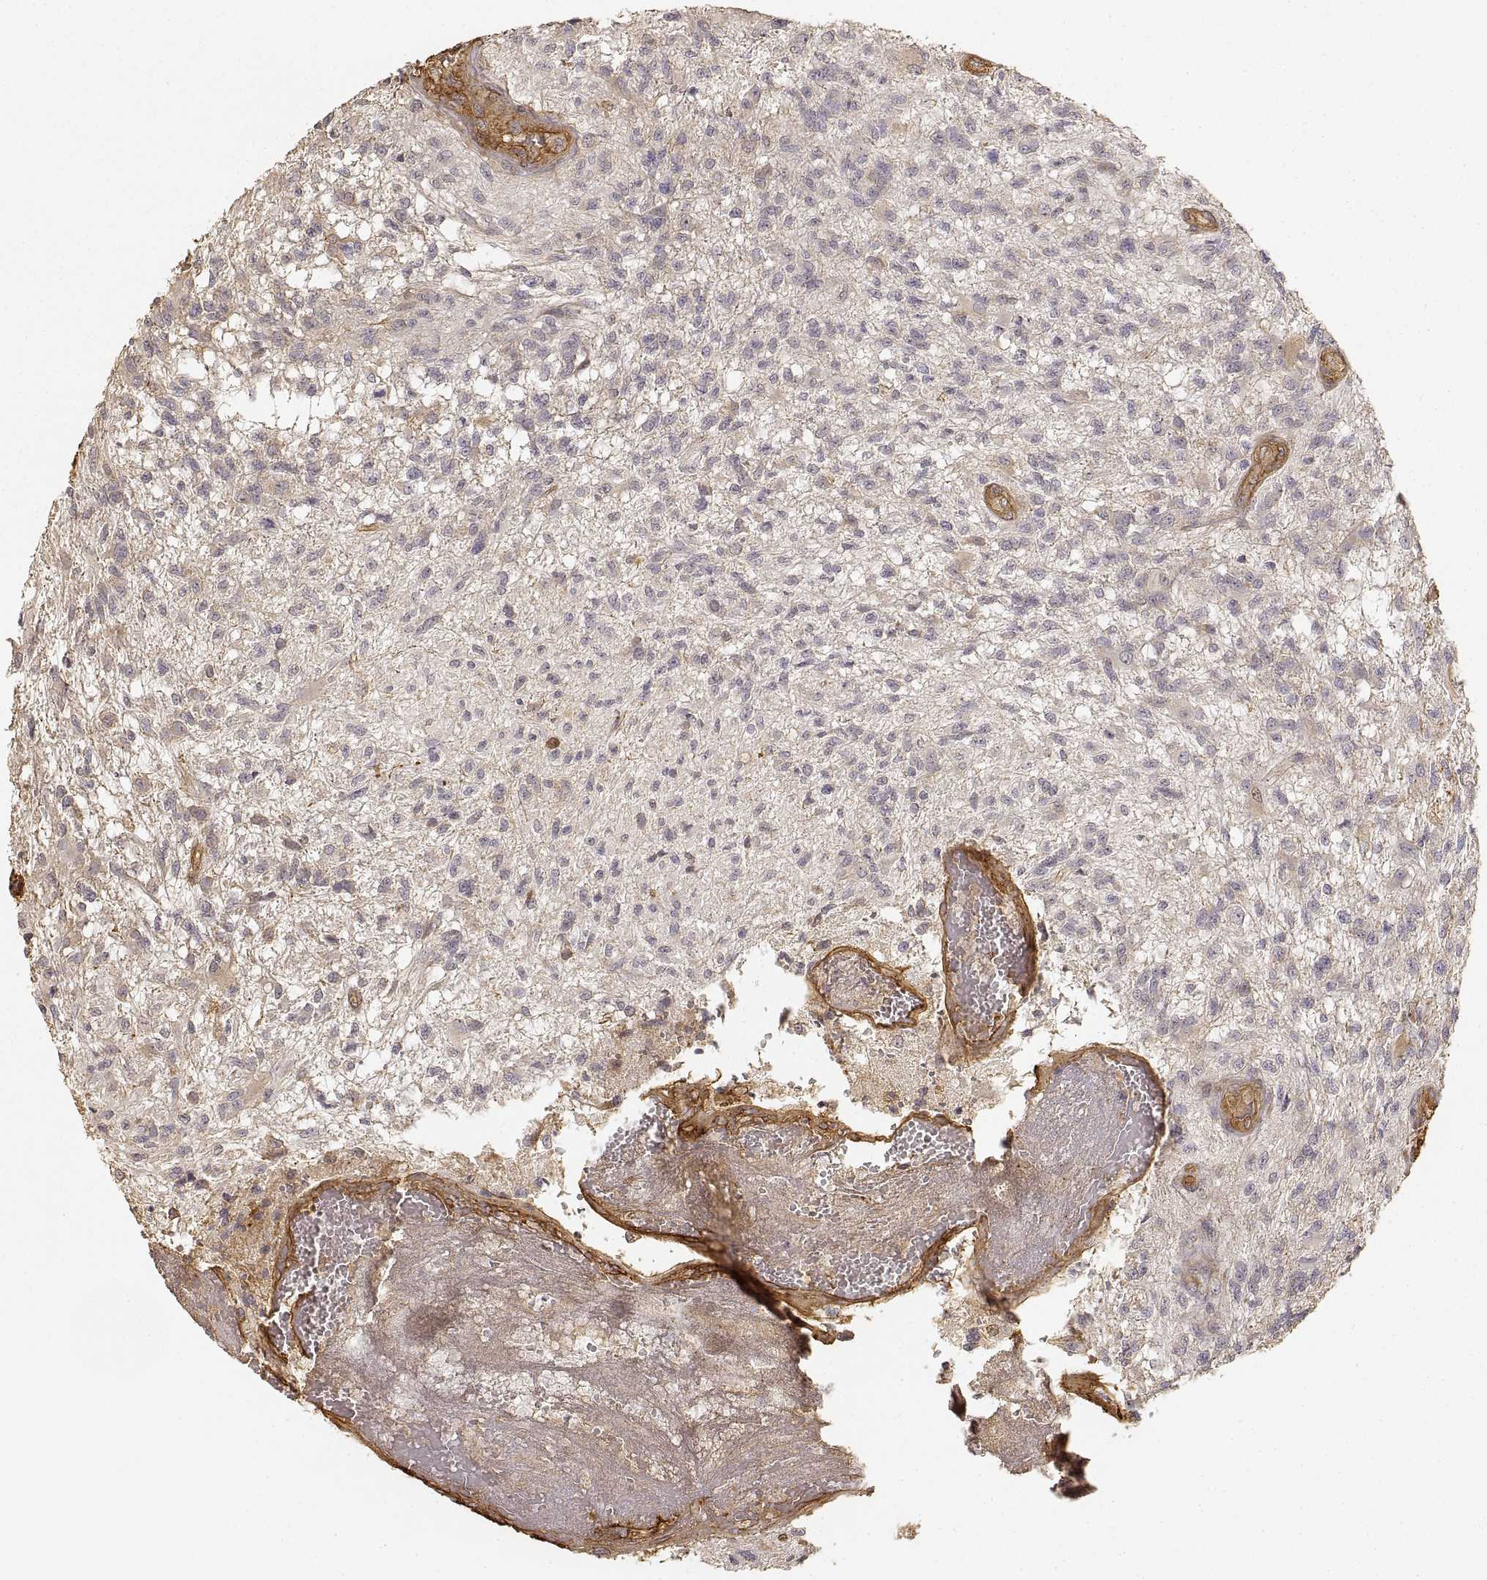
{"staining": {"intensity": "negative", "quantity": "none", "location": "none"}, "tissue": "glioma", "cell_type": "Tumor cells", "image_type": "cancer", "snomed": [{"axis": "morphology", "description": "Glioma, malignant, High grade"}, {"axis": "topography", "description": "Brain"}], "caption": "The IHC histopathology image has no significant positivity in tumor cells of glioma tissue.", "gene": "LAMA4", "patient": {"sex": "male", "age": 56}}